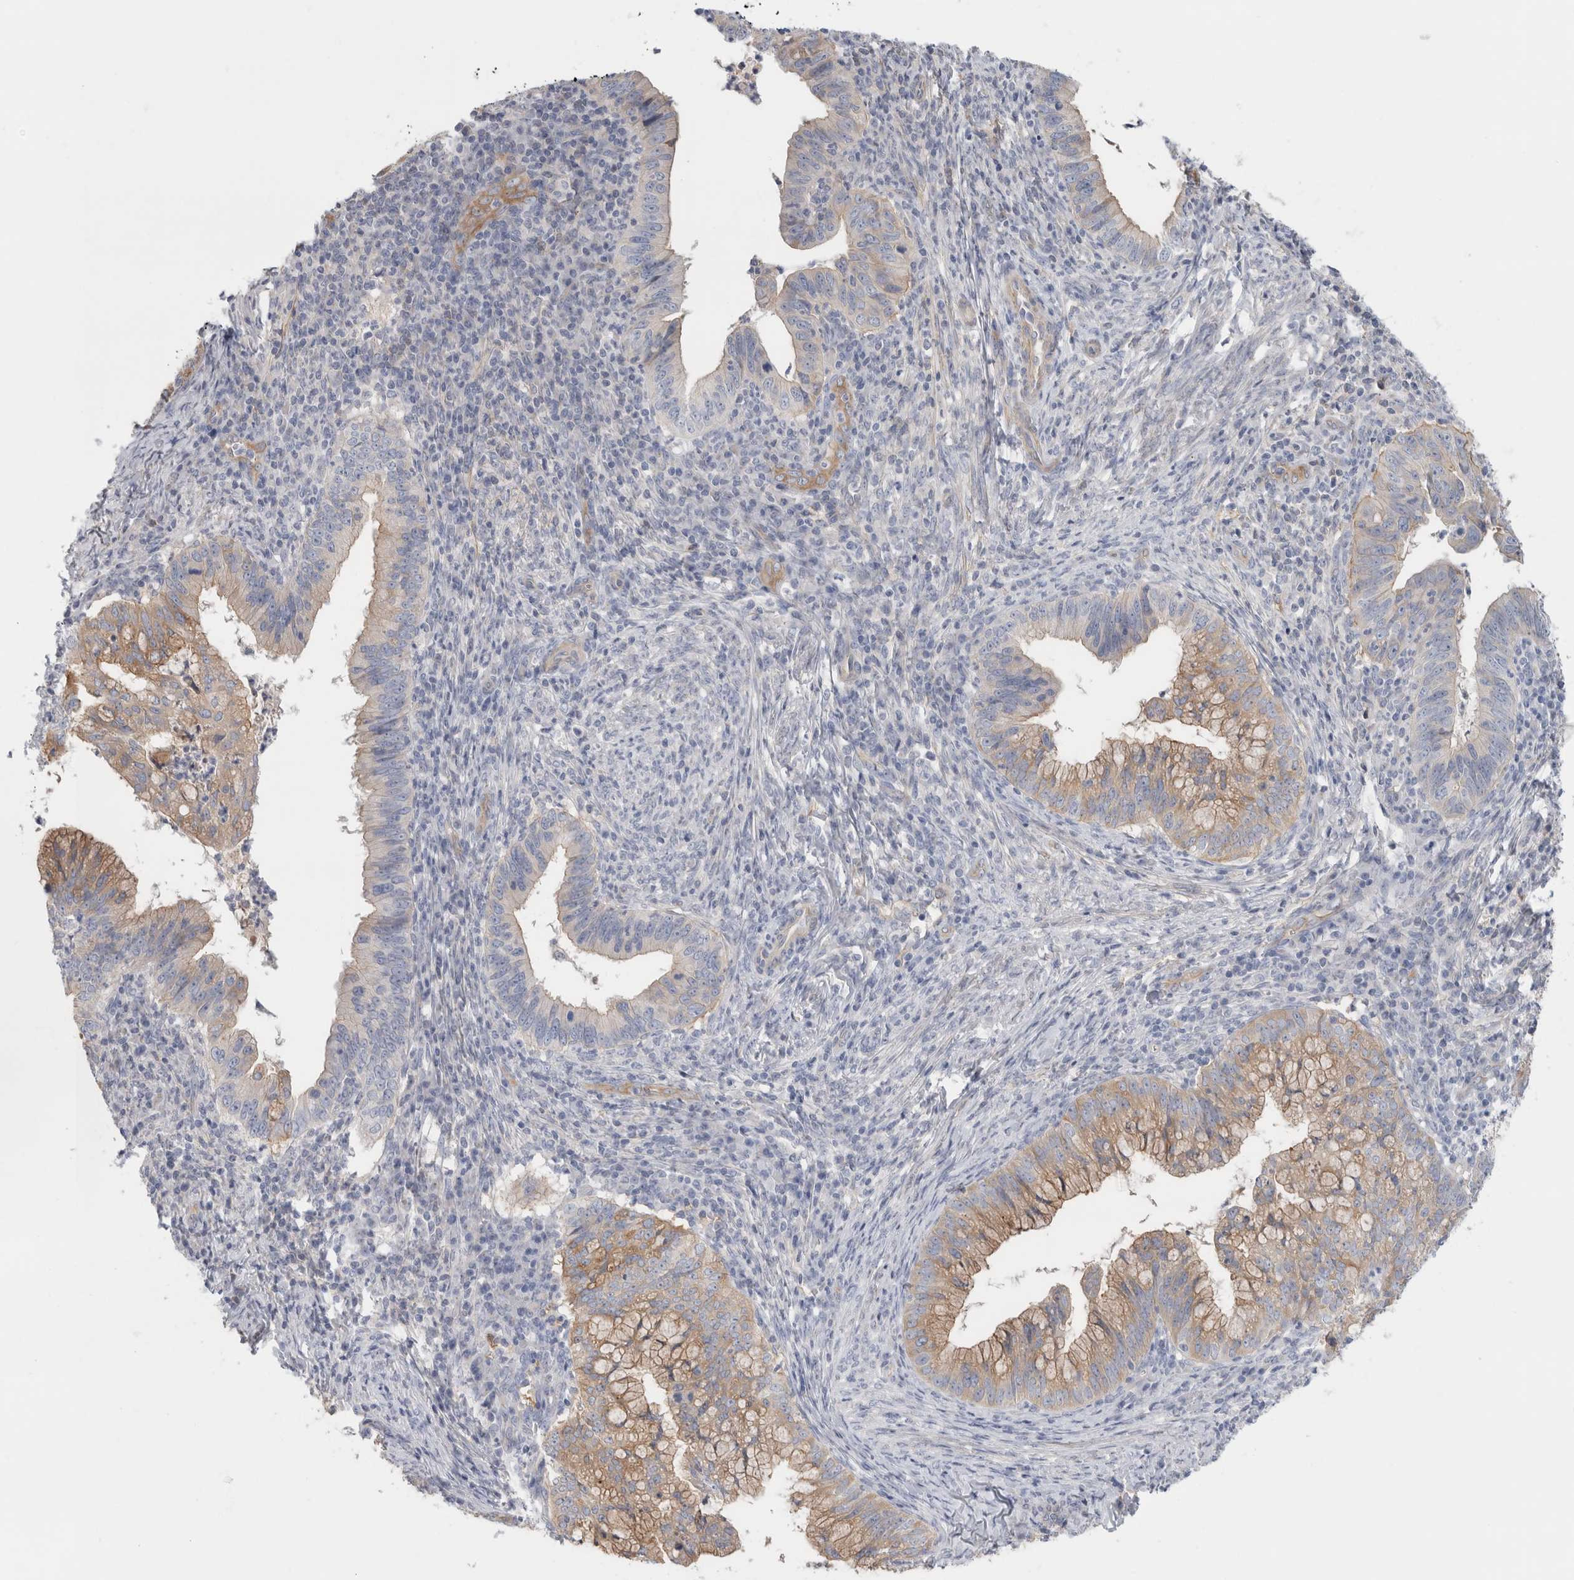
{"staining": {"intensity": "moderate", "quantity": "25%-75%", "location": "cytoplasmic/membranous"}, "tissue": "cervical cancer", "cell_type": "Tumor cells", "image_type": "cancer", "snomed": [{"axis": "morphology", "description": "Adenocarcinoma, NOS"}, {"axis": "topography", "description": "Cervix"}], "caption": "Immunohistochemistry (DAB (3,3'-diaminobenzidine)) staining of human cervical cancer exhibits moderate cytoplasmic/membranous protein staining in approximately 25%-75% of tumor cells. (Brightfield microscopy of DAB IHC at high magnification).", "gene": "CFI", "patient": {"sex": "female", "age": 36}}